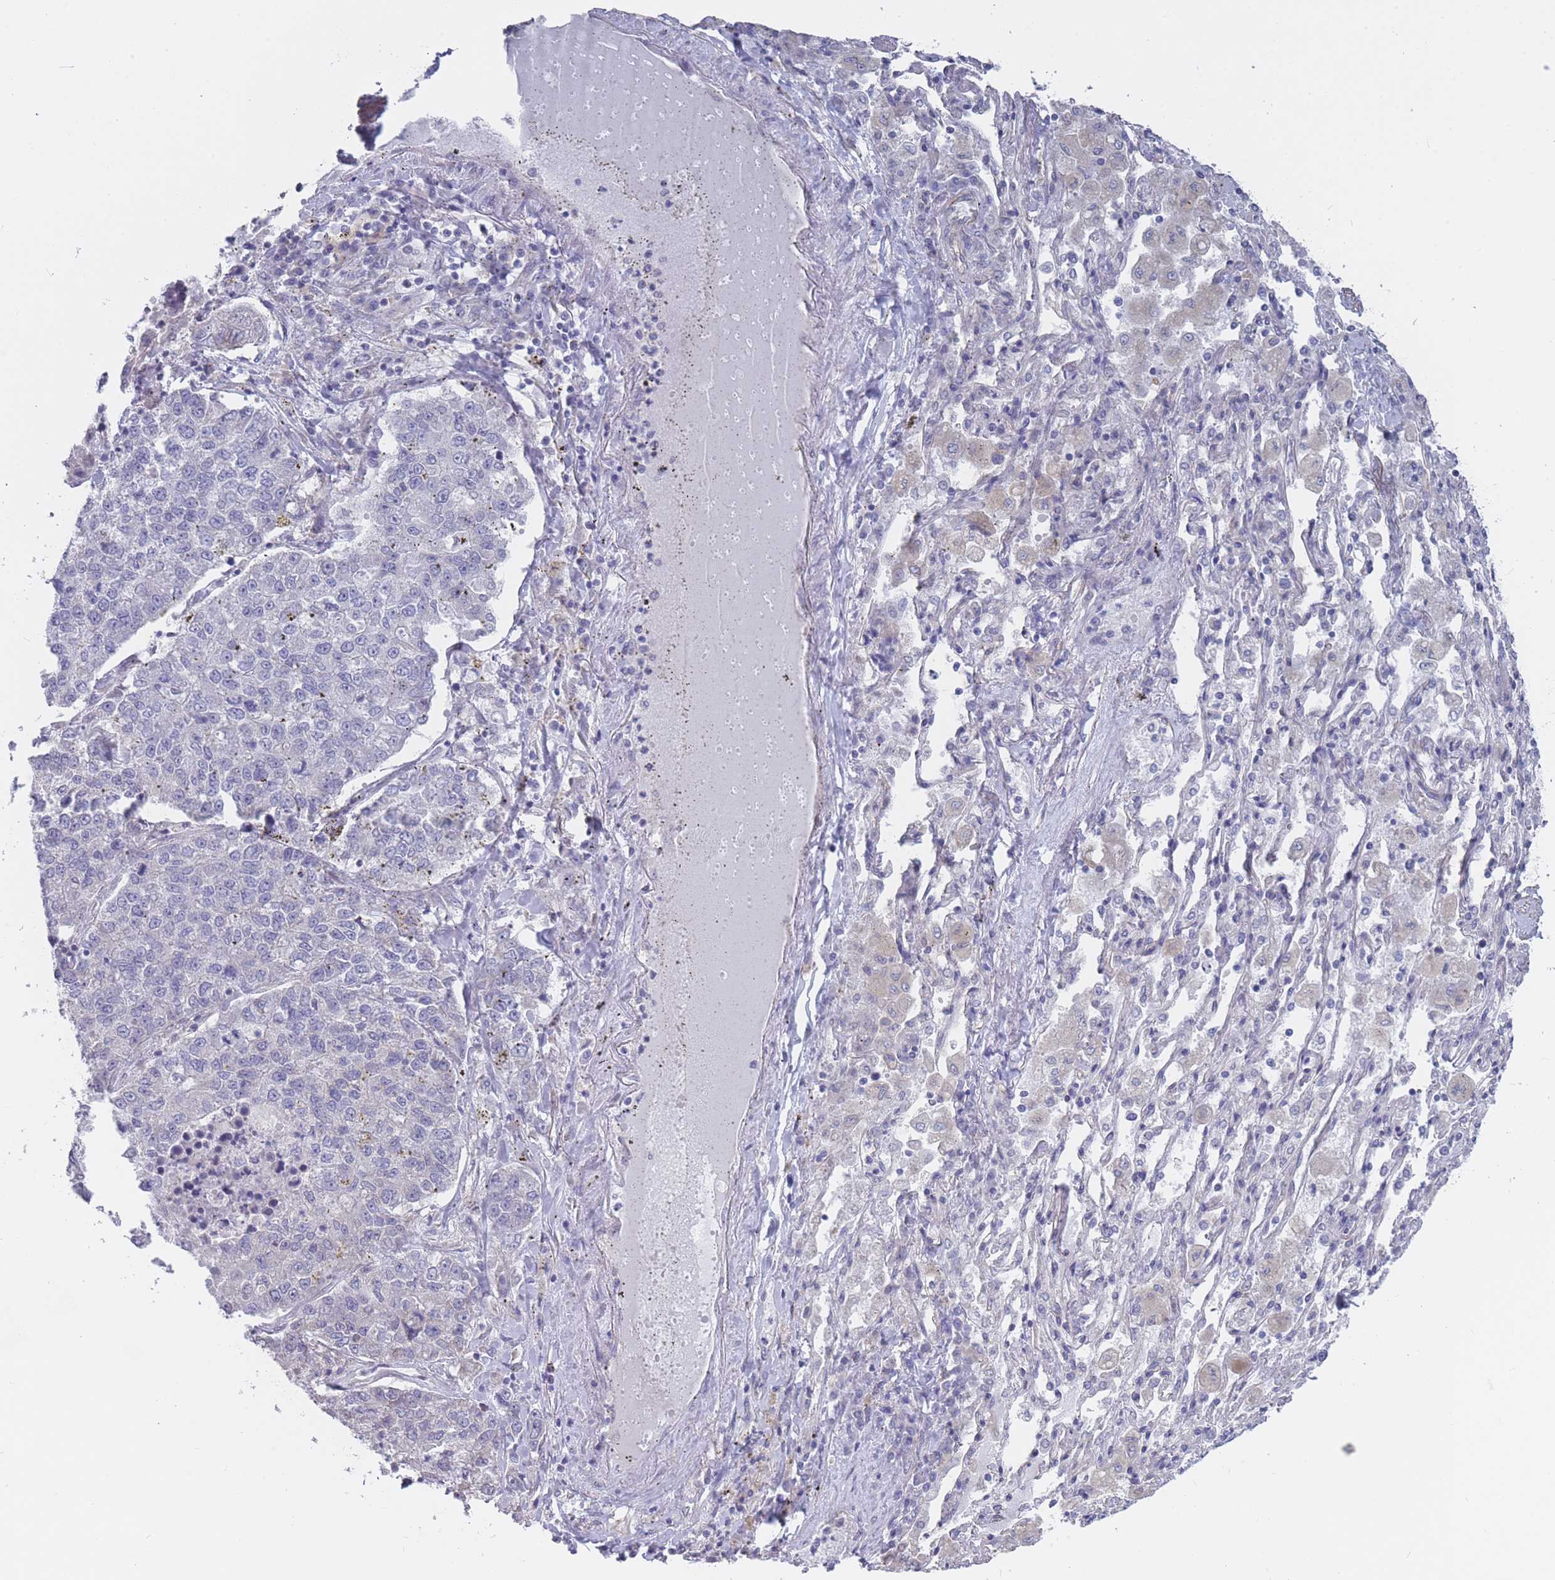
{"staining": {"intensity": "negative", "quantity": "none", "location": "none"}, "tissue": "lung cancer", "cell_type": "Tumor cells", "image_type": "cancer", "snomed": [{"axis": "morphology", "description": "Adenocarcinoma, NOS"}, {"axis": "topography", "description": "Lung"}], "caption": "Lung adenocarcinoma stained for a protein using immunohistochemistry (IHC) exhibits no expression tumor cells.", "gene": "SLC1A6", "patient": {"sex": "male", "age": 49}}